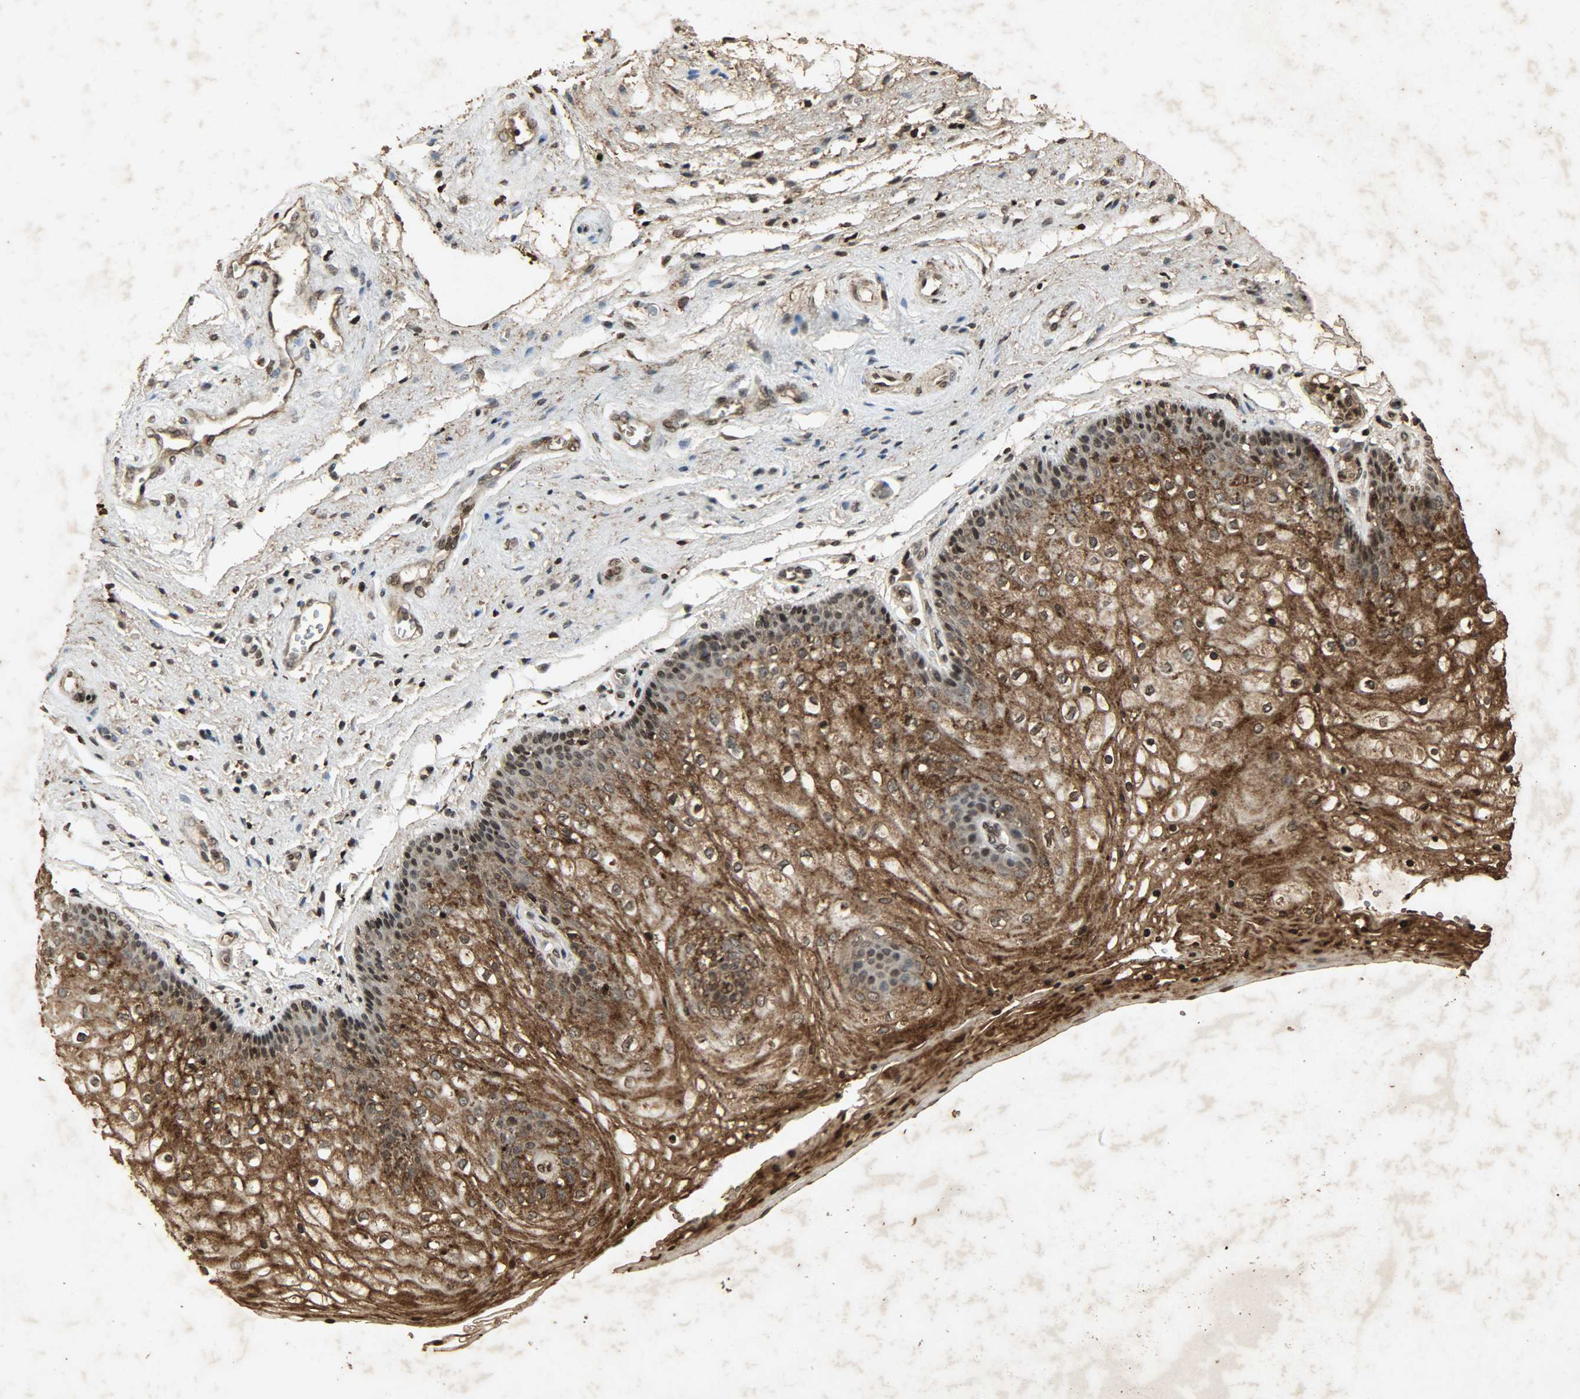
{"staining": {"intensity": "strong", "quantity": ">75%", "location": "cytoplasmic/membranous,nuclear"}, "tissue": "vagina", "cell_type": "Squamous epithelial cells", "image_type": "normal", "snomed": [{"axis": "morphology", "description": "Normal tissue, NOS"}, {"axis": "topography", "description": "Vagina"}], "caption": "This image demonstrates immunohistochemistry staining of unremarkable vagina, with high strong cytoplasmic/membranous,nuclear expression in about >75% of squamous epithelial cells.", "gene": "PPP3R1", "patient": {"sex": "female", "age": 34}}